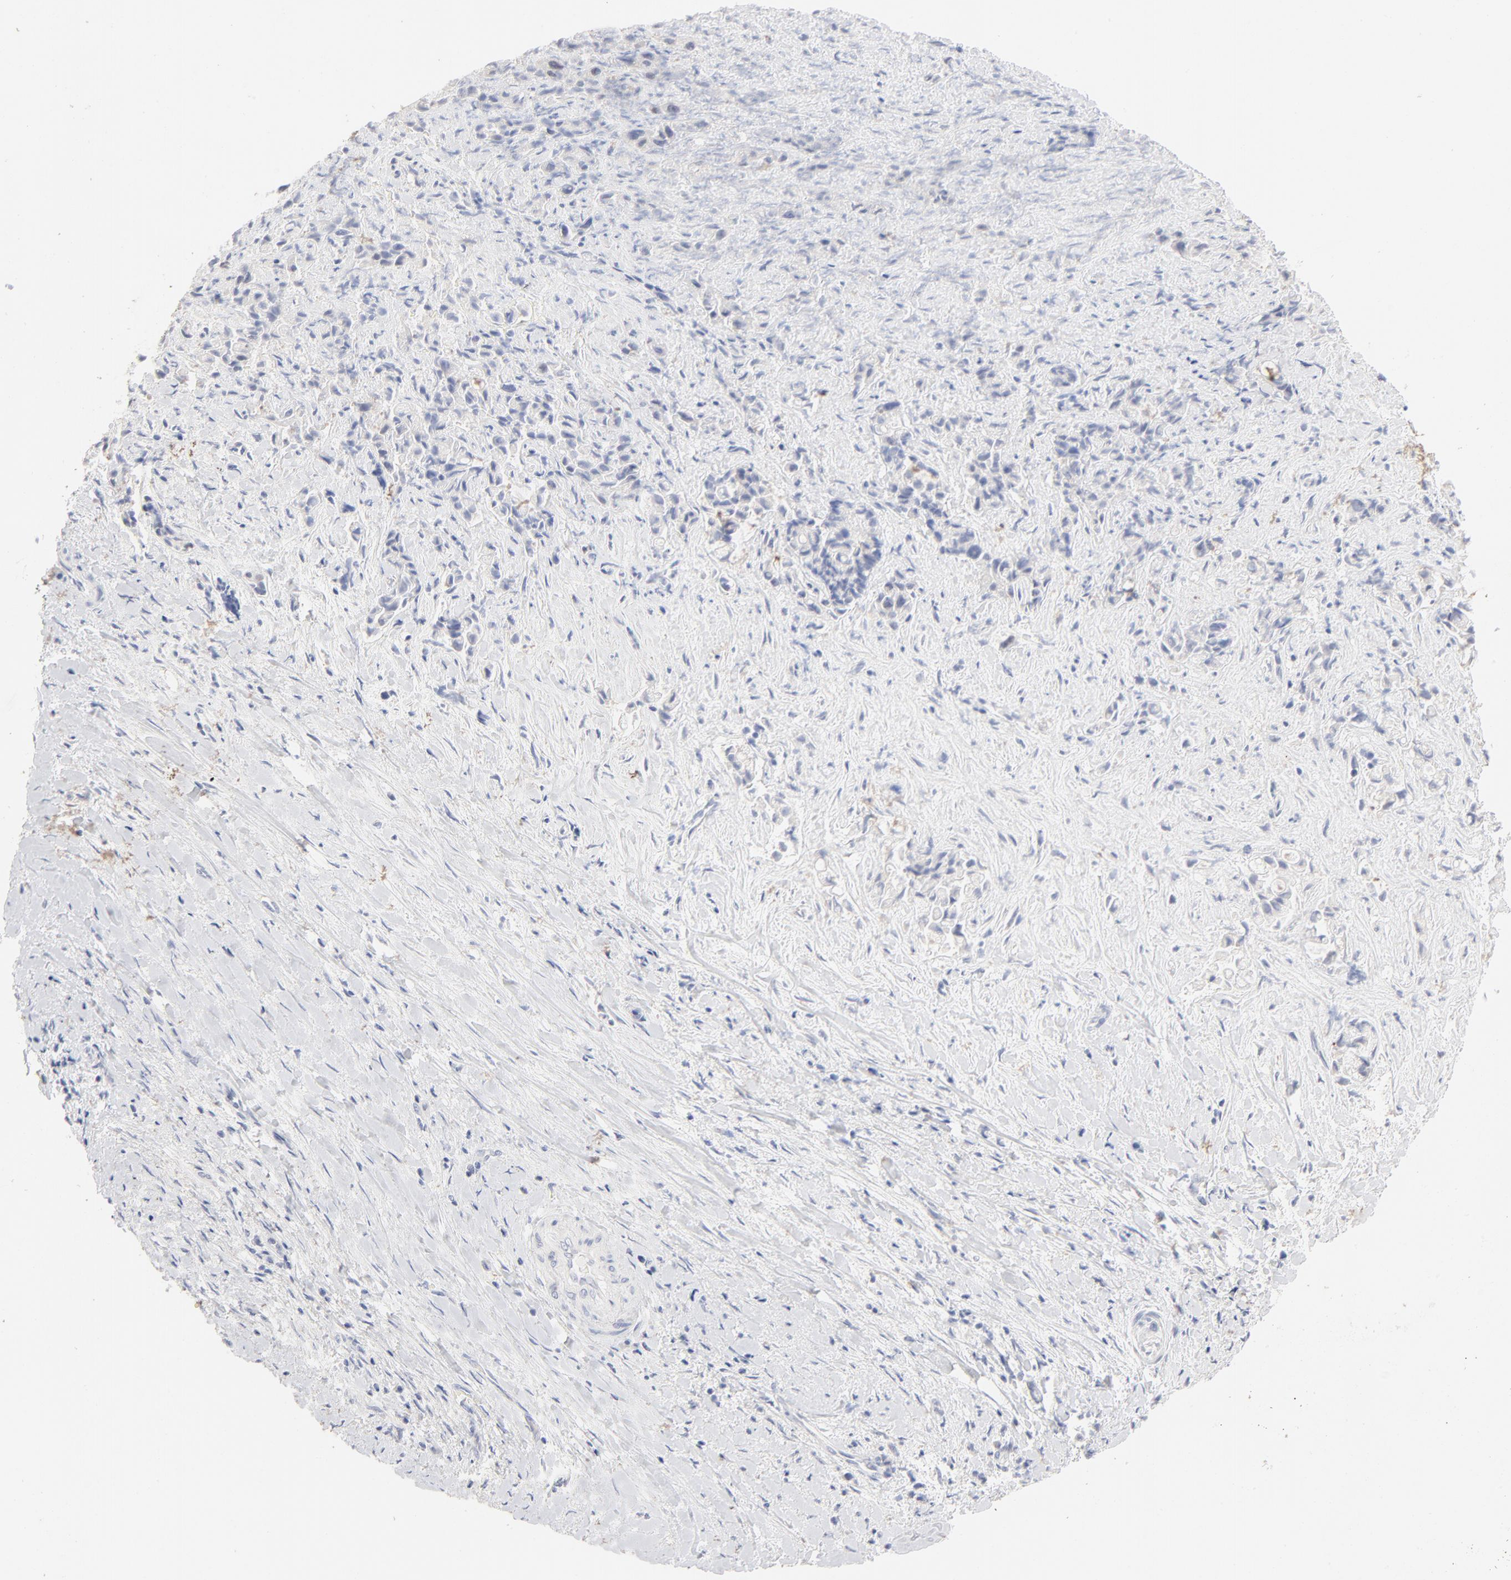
{"staining": {"intensity": "moderate", "quantity": "<25%", "location": "nuclear"}, "tissue": "liver cancer", "cell_type": "Tumor cells", "image_type": "cancer", "snomed": [{"axis": "morphology", "description": "Cholangiocarcinoma"}, {"axis": "topography", "description": "Liver"}], "caption": "This histopathology image exhibits immunohistochemistry (IHC) staining of human cholangiocarcinoma (liver), with low moderate nuclear expression in approximately <25% of tumor cells.", "gene": "ONECUT1", "patient": {"sex": "male", "age": 57}}